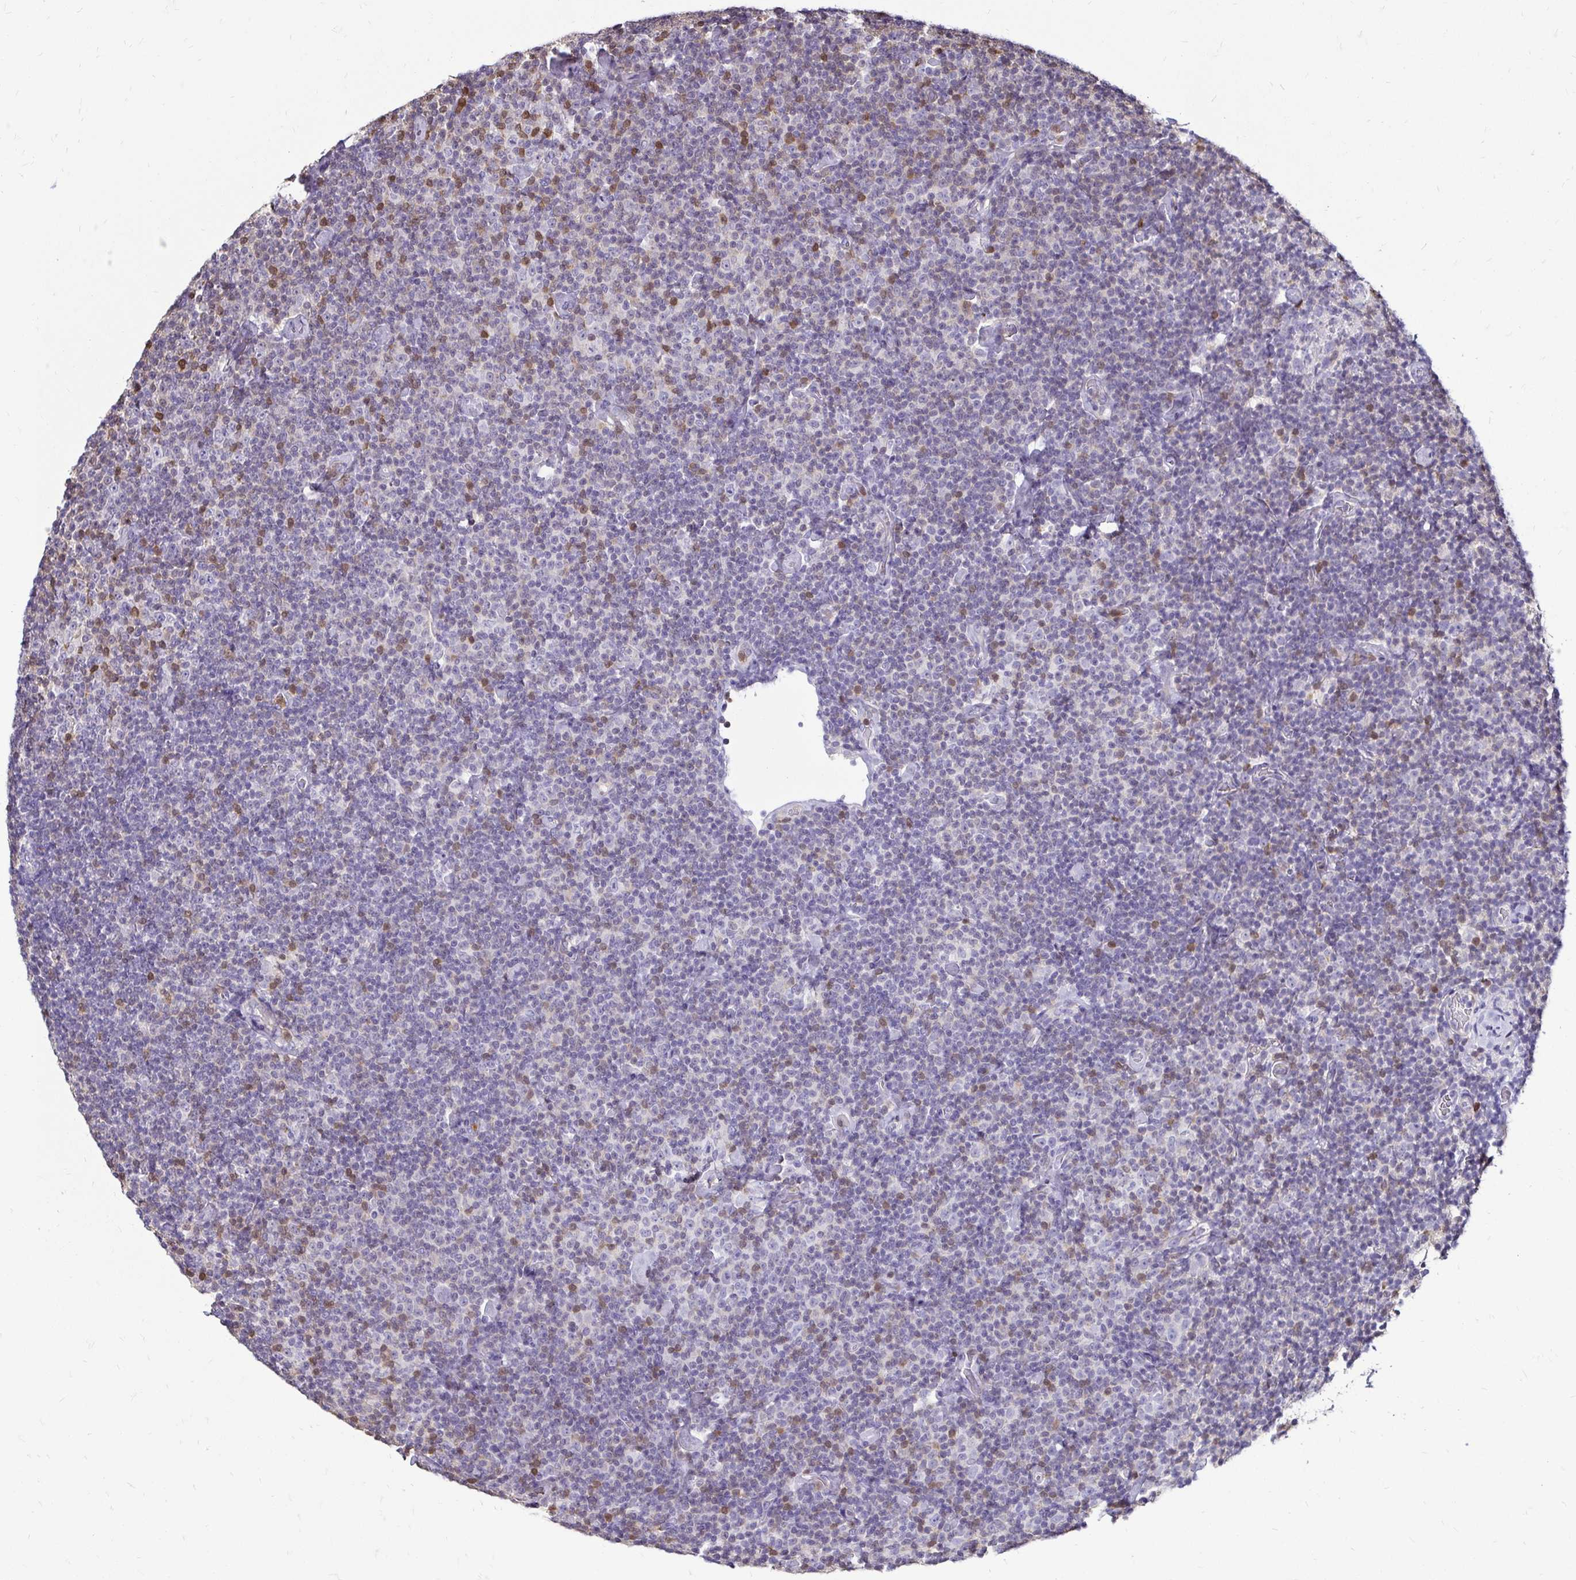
{"staining": {"intensity": "moderate", "quantity": "<25%", "location": "cytoplasmic/membranous"}, "tissue": "lymphoma", "cell_type": "Tumor cells", "image_type": "cancer", "snomed": [{"axis": "morphology", "description": "Malignant lymphoma, non-Hodgkin's type, Low grade"}, {"axis": "topography", "description": "Lymph node"}], "caption": "An image of human low-grade malignant lymphoma, non-Hodgkin's type stained for a protein displays moderate cytoplasmic/membranous brown staining in tumor cells. Using DAB (brown) and hematoxylin (blue) stains, captured at high magnification using brightfield microscopy.", "gene": "ZFP1", "patient": {"sex": "male", "age": 81}}